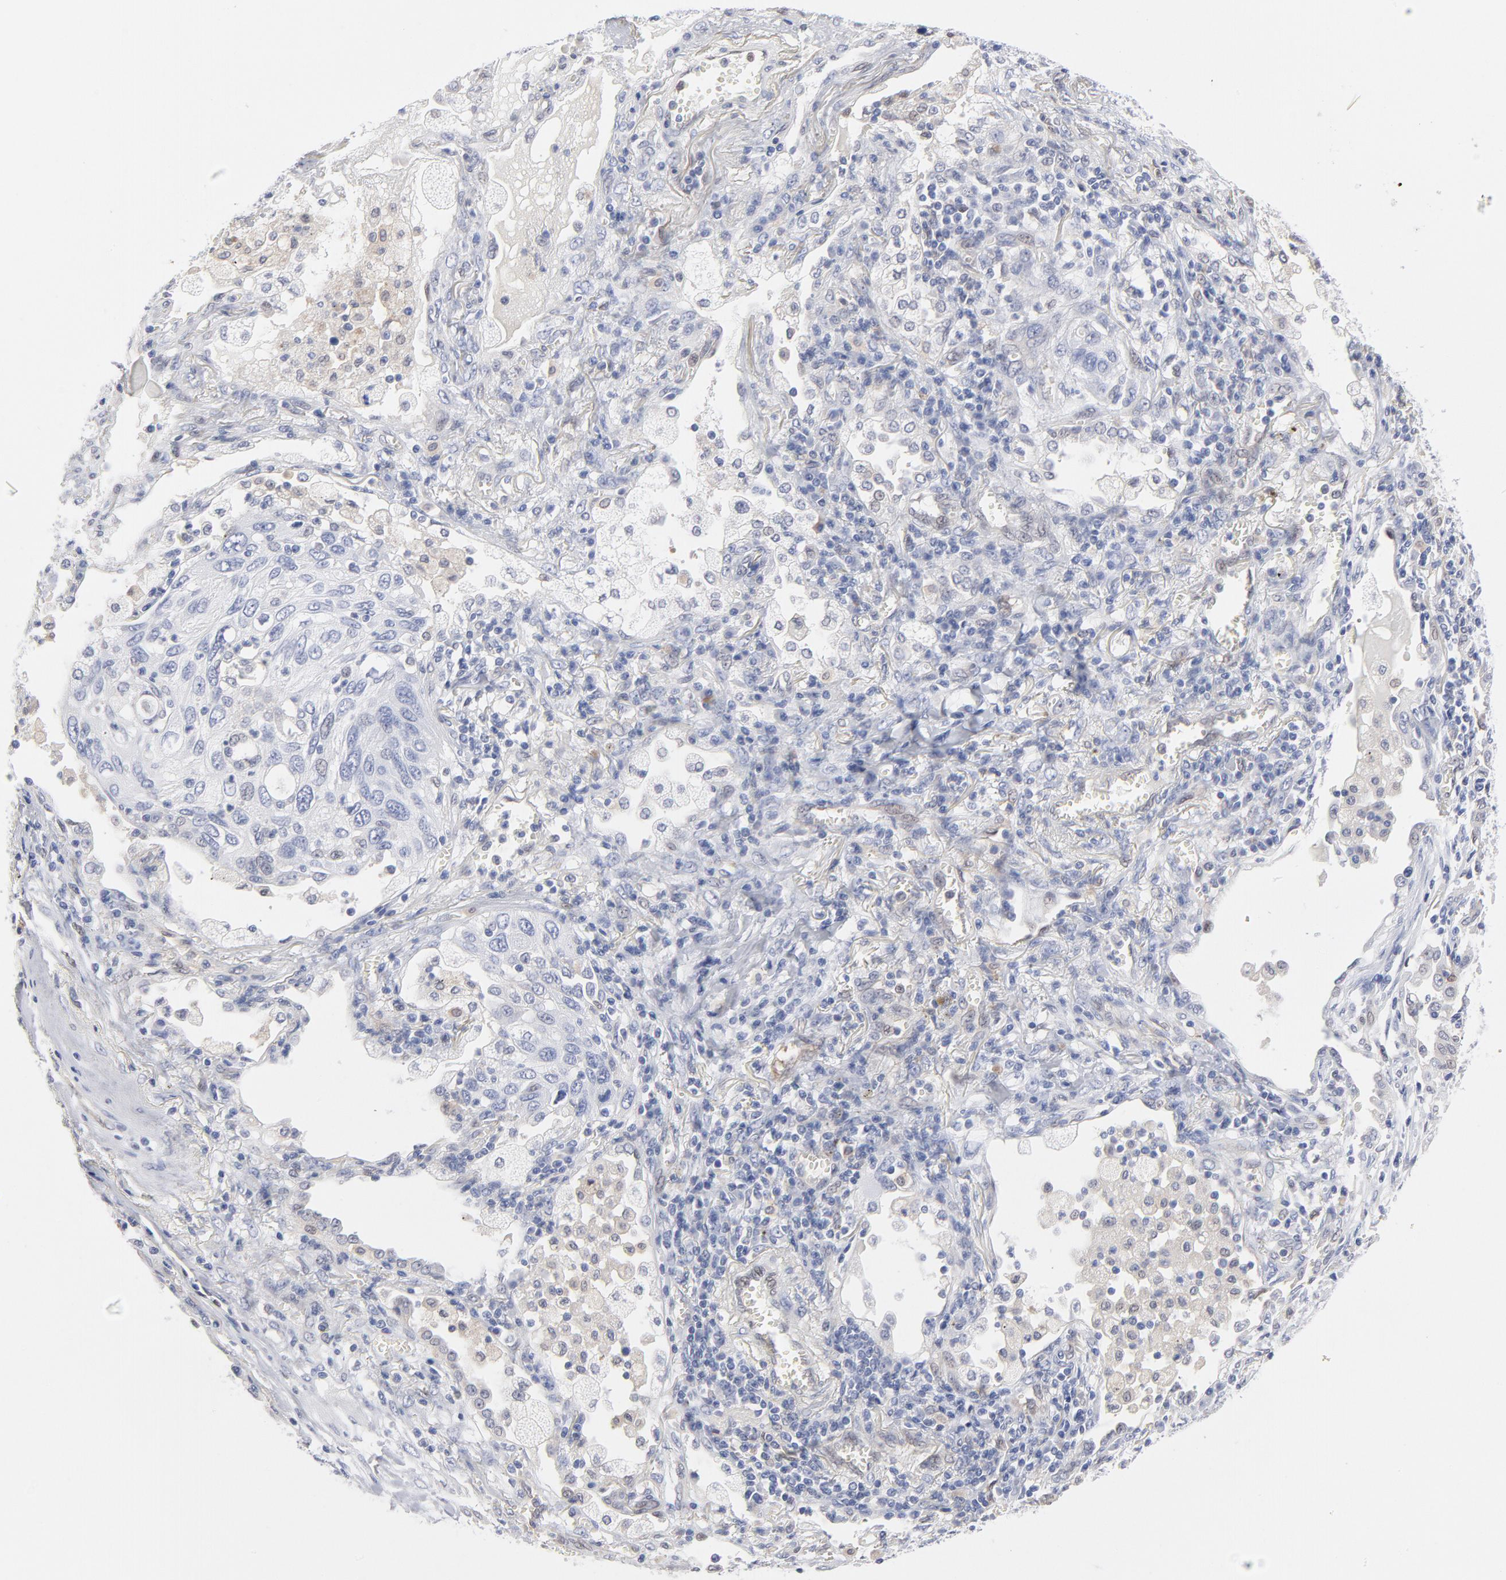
{"staining": {"intensity": "negative", "quantity": "none", "location": "none"}, "tissue": "lung cancer", "cell_type": "Tumor cells", "image_type": "cancer", "snomed": [{"axis": "morphology", "description": "Squamous cell carcinoma, NOS"}, {"axis": "topography", "description": "Lung"}], "caption": "High power microscopy photomicrograph of an immunohistochemistry micrograph of lung squamous cell carcinoma, revealing no significant staining in tumor cells. (DAB (3,3'-diaminobenzidine) immunohistochemistry (IHC) visualized using brightfield microscopy, high magnification).", "gene": "ARRB1", "patient": {"sex": "female", "age": 76}}